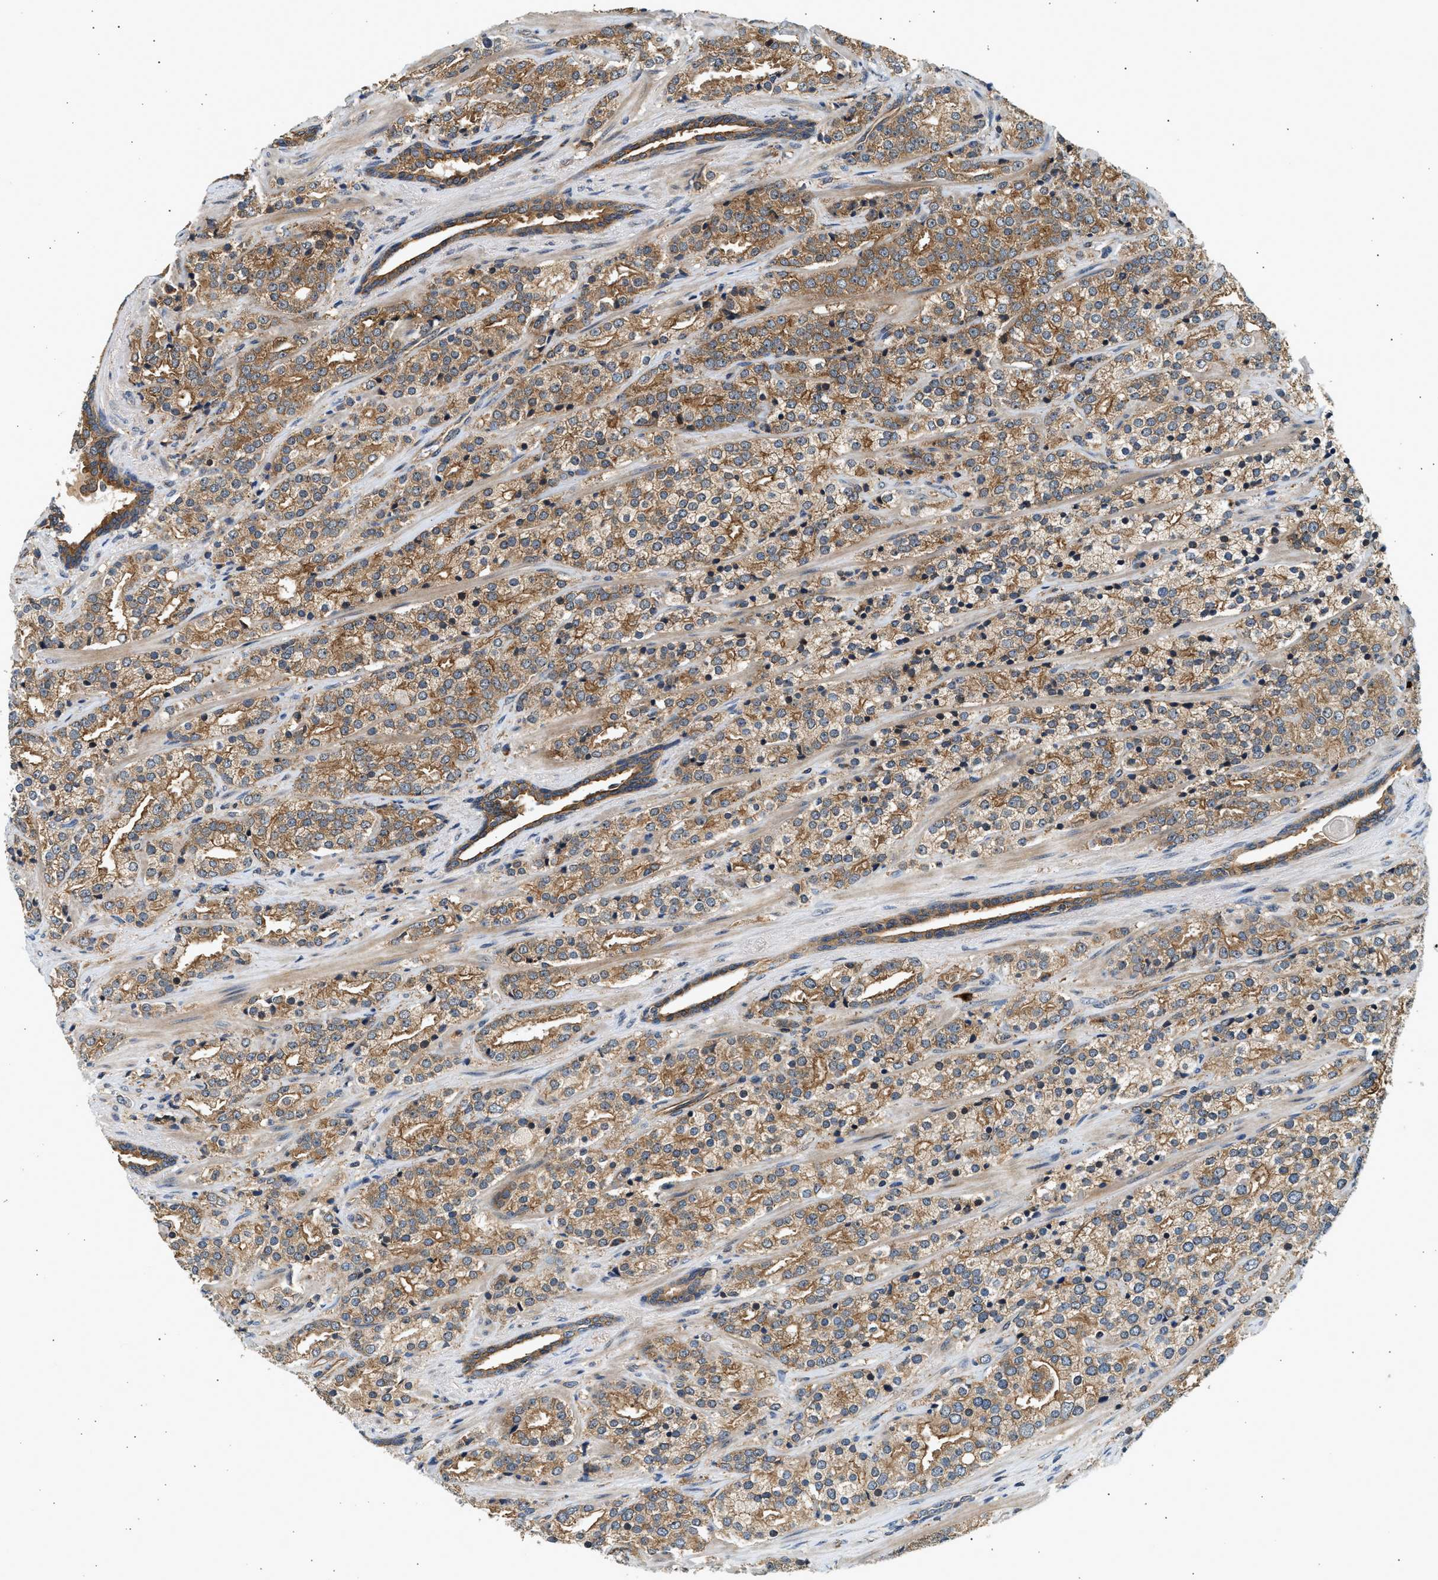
{"staining": {"intensity": "moderate", "quantity": ">75%", "location": "cytoplasmic/membranous"}, "tissue": "prostate cancer", "cell_type": "Tumor cells", "image_type": "cancer", "snomed": [{"axis": "morphology", "description": "Adenocarcinoma, High grade"}, {"axis": "topography", "description": "Prostate"}], "caption": "This micrograph shows IHC staining of human prostate cancer, with medium moderate cytoplasmic/membranous staining in about >75% of tumor cells.", "gene": "DUSP14", "patient": {"sex": "male", "age": 71}}